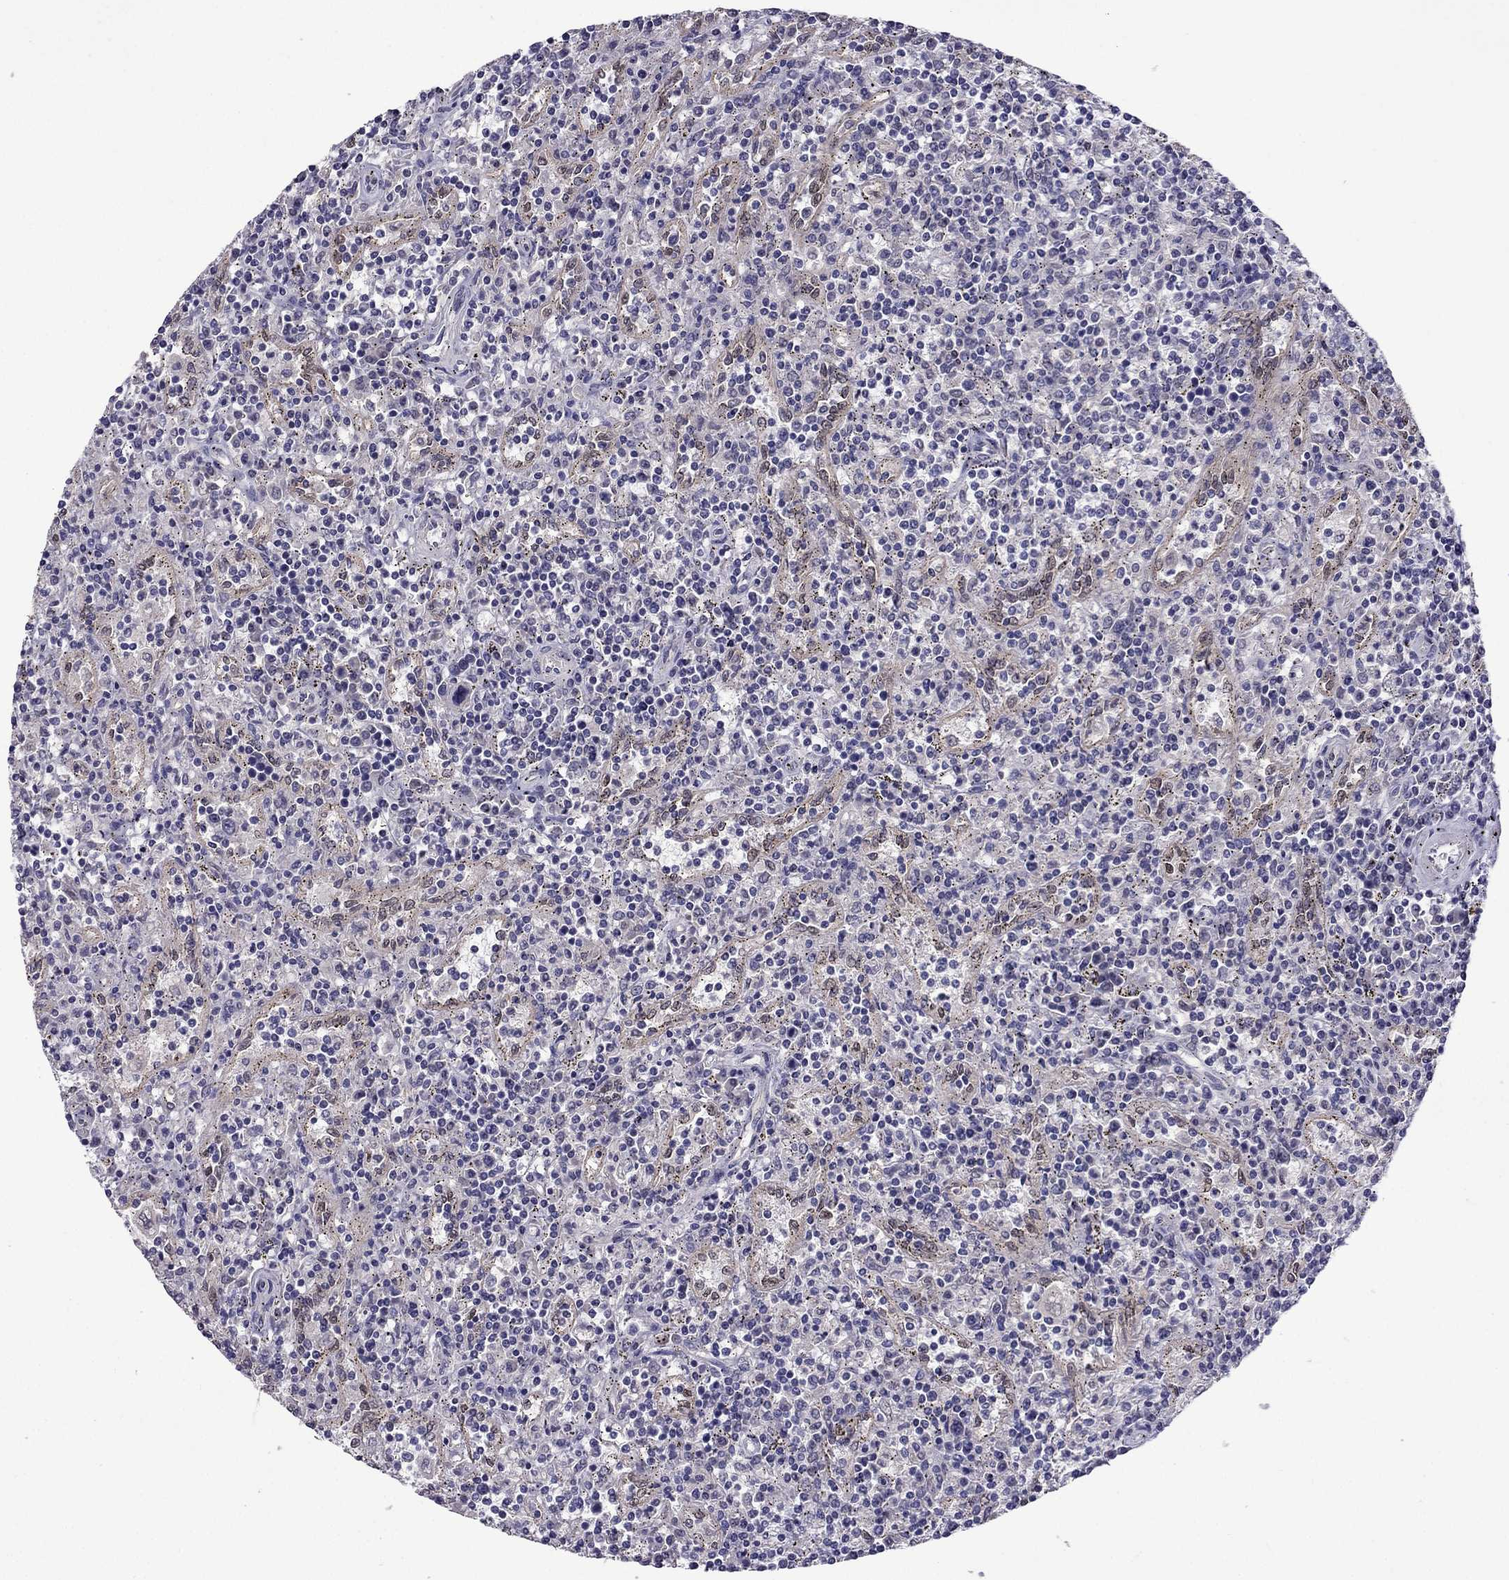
{"staining": {"intensity": "negative", "quantity": "none", "location": "none"}, "tissue": "lymphoma", "cell_type": "Tumor cells", "image_type": "cancer", "snomed": [{"axis": "morphology", "description": "Malignant lymphoma, non-Hodgkin's type, Low grade"}, {"axis": "topography", "description": "Spleen"}], "caption": "DAB immunohistochemical staining of low-grade malignant lymphoma, non-Hodgkin's type demonstrates no significant positivity in tumor cells.", "gene": "CDK5", "patient": {"sex": "male", "age": 62}}